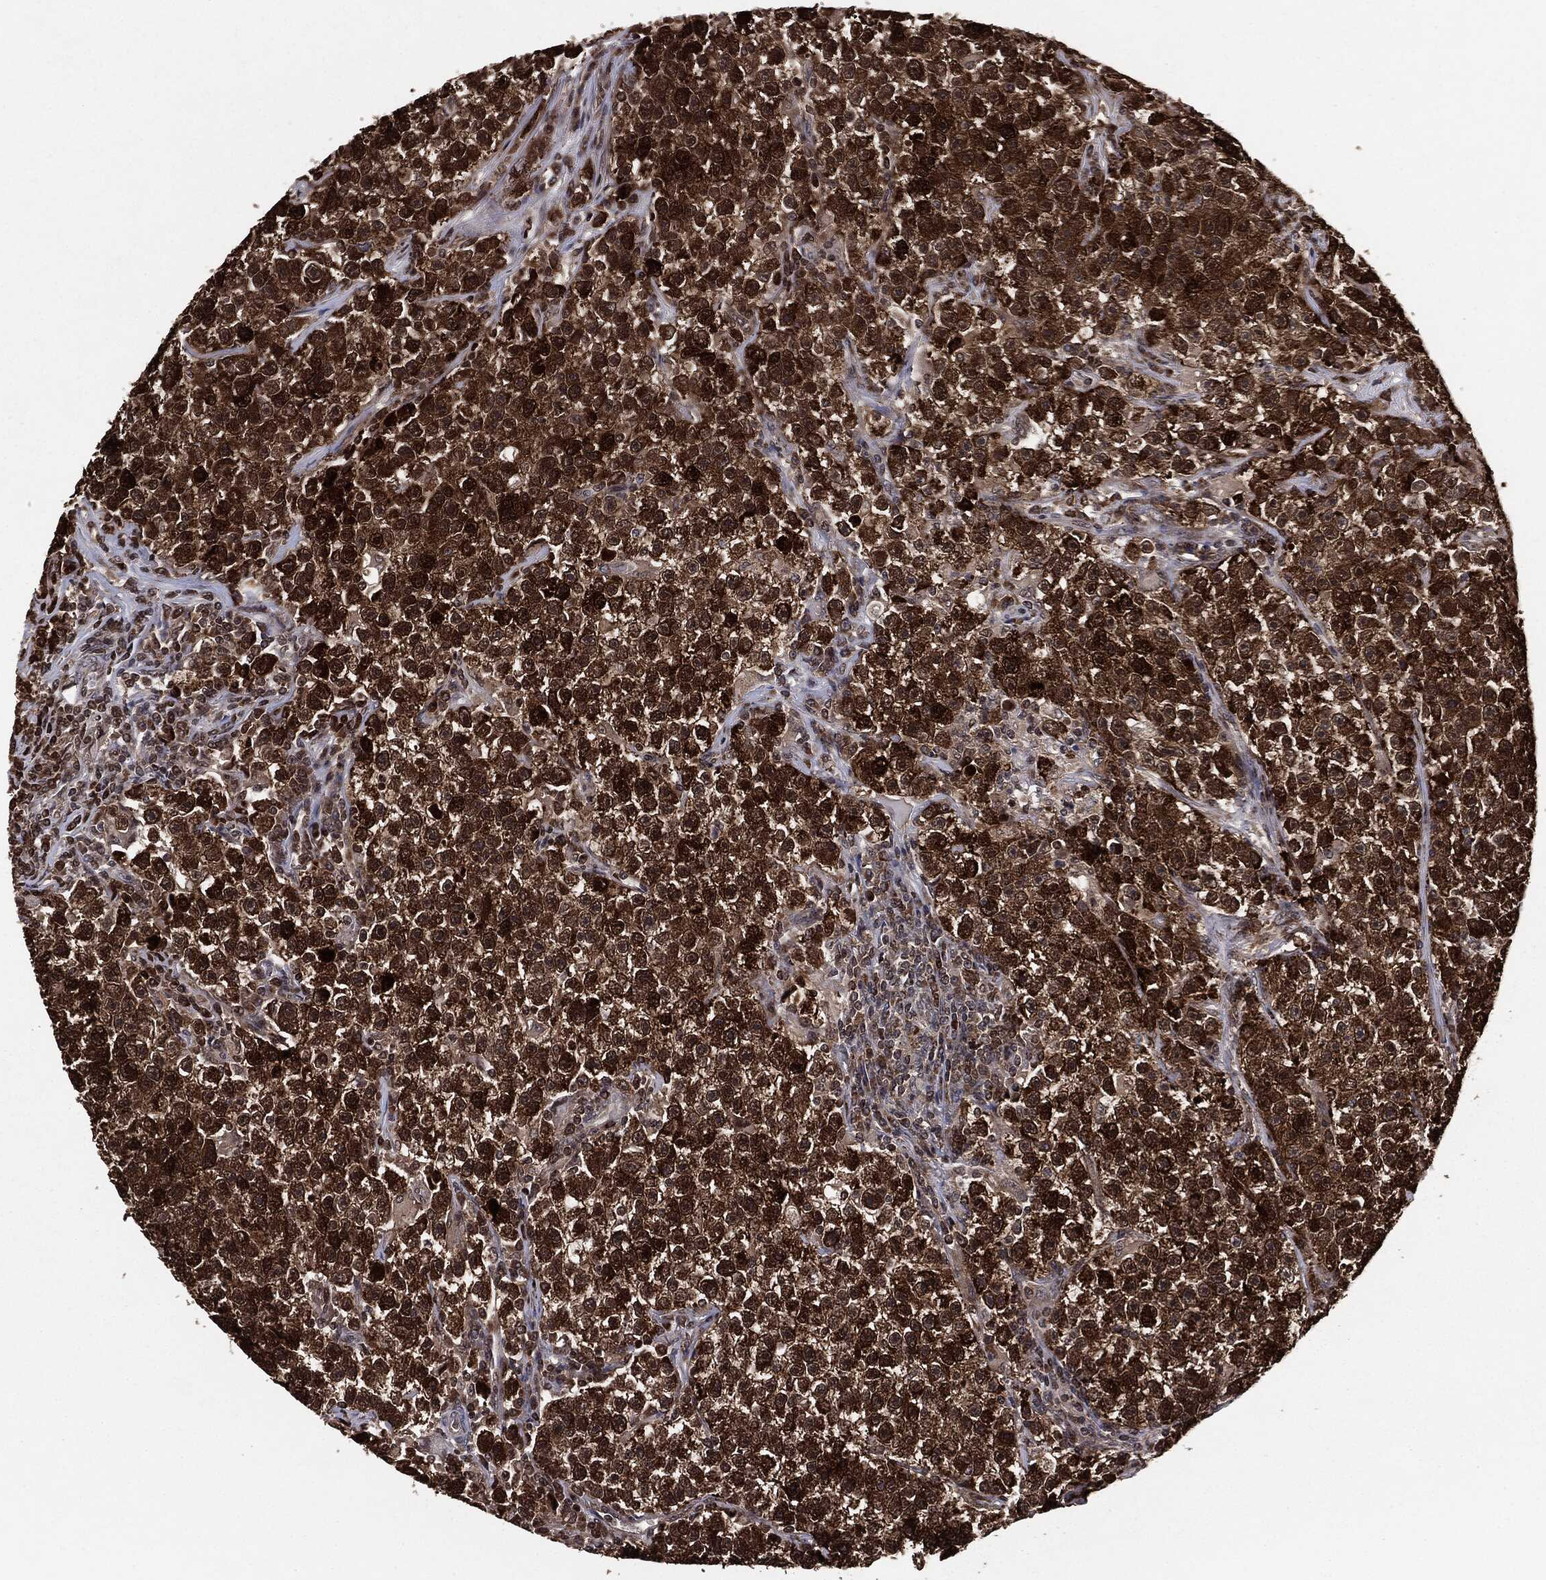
{"staining": {"intensity": "strong", "quantity": ">75%", "location": "cytoplasmic/membranous,nuclear"}, "tissue": "testis cancer", "cell_type": "Tumor cells", "image_type": "cancer", "snomed": [{"axis": "morphology", "description": "Seminoma, NOS"}, {"axis": "topography", "description": "Testis"}], "caption": "IHC of seminoma (testis) reveals high levels of strong cytoplasmic/membranous and nuclear expression in about >75% of tumor cells.", "gene": "CHCHD2", "patient": {"sex": "male", "age": 22}}